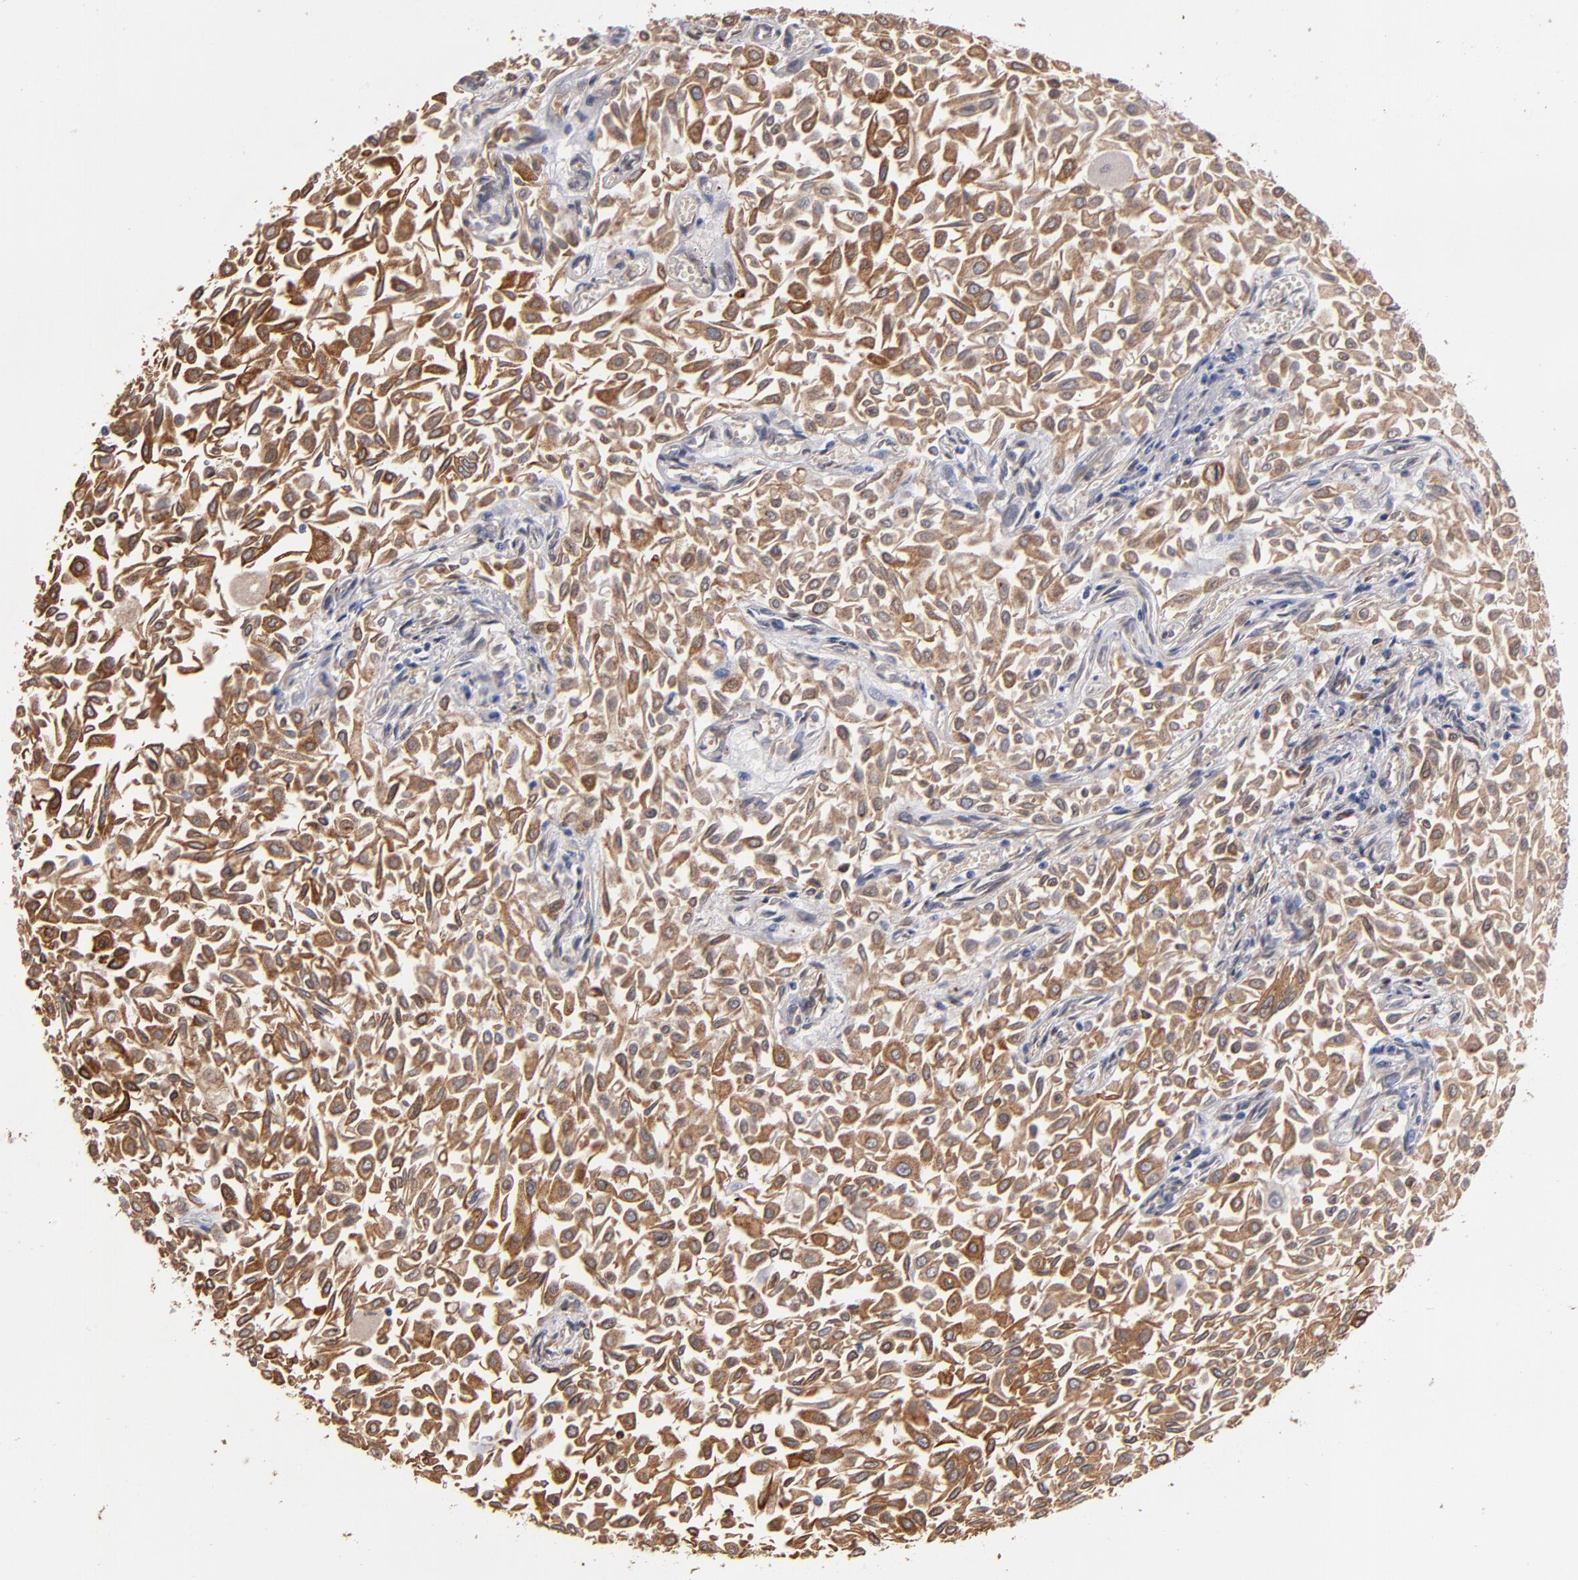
{"staining": {"intensity": "moderate", "quantity": ">75%", "location": "cytoplasmic/membranous"}, "tissue": "urothelial cancer", "cell_type": "Tumor cells", "image_type": "cancer", "snomed": [{"axis": "morphology", "description": "Urothelial carcinoma, Low grade"}, {"axis": "topography", "description": "Urinary bladder"}], "caption": "High-magnification brightfield microscopy of low-grade urothelial carcinoma stained with DAB (brown) and counterstained with hematoxylin (blue). tumor cells exhibit moderate cytoplasmic/membranous expression is identified in about>75% of cells.", "gene": "PGRMC1", "patient": {"sex": "male", "age": 64}}